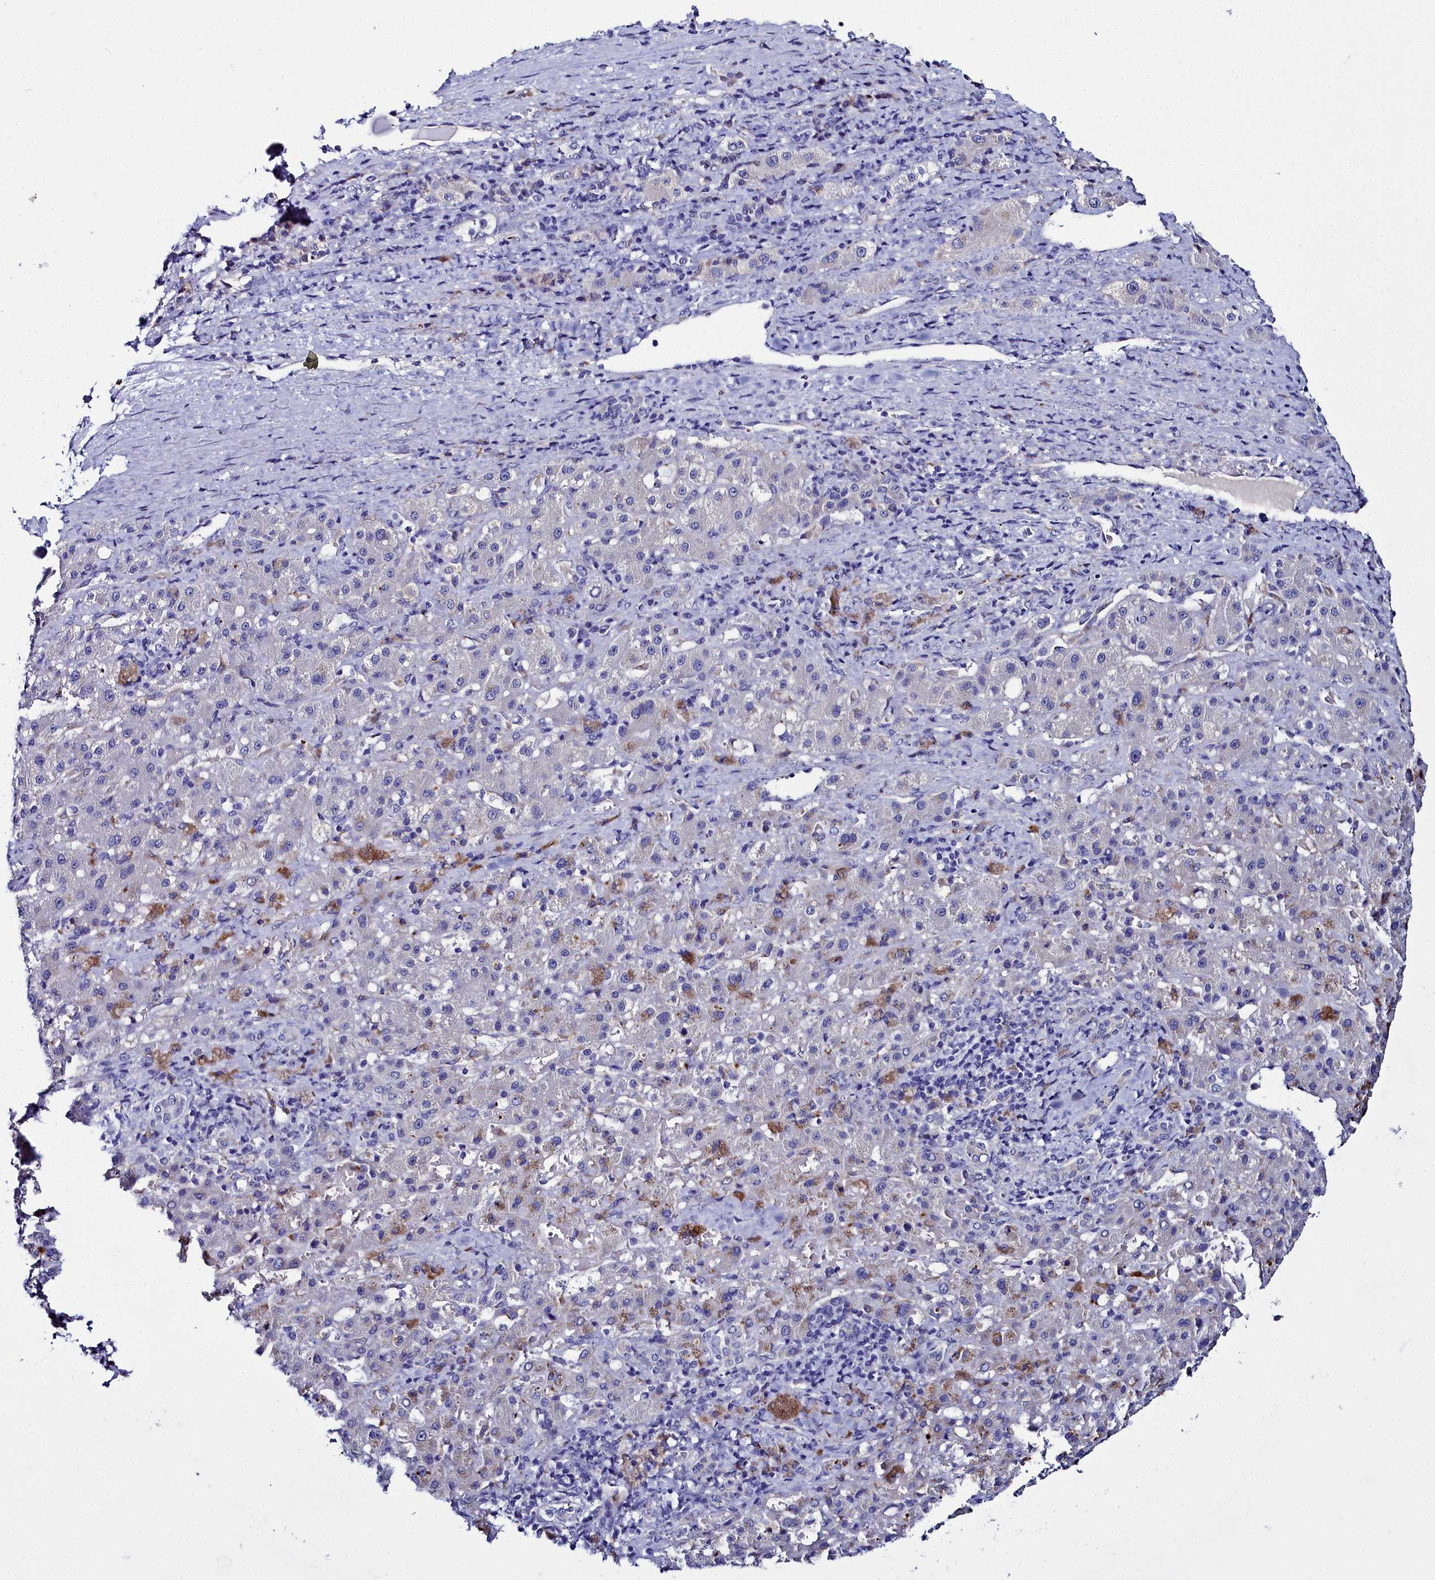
{"staining": {"intensity": "moderate", "quantity": "<25%", "location": "cytoplasmic/membranous"}, "tissue": "liver cancer", "cell_type": "Tumor cells", "image_type": "cancer", "snomed": [{"axis": "morphology", "description": "Carcinoma, Hepatocellular, NOS"}, {"axis": "topography", "description": "Liver"}], "caption": "A brown stain labels moderate cytoplasmic/membranous staining of a protein in human liver cancer tumor cells.", "gene": "ELAPOR2", "patient": {"sex": "female", "age": 58}}